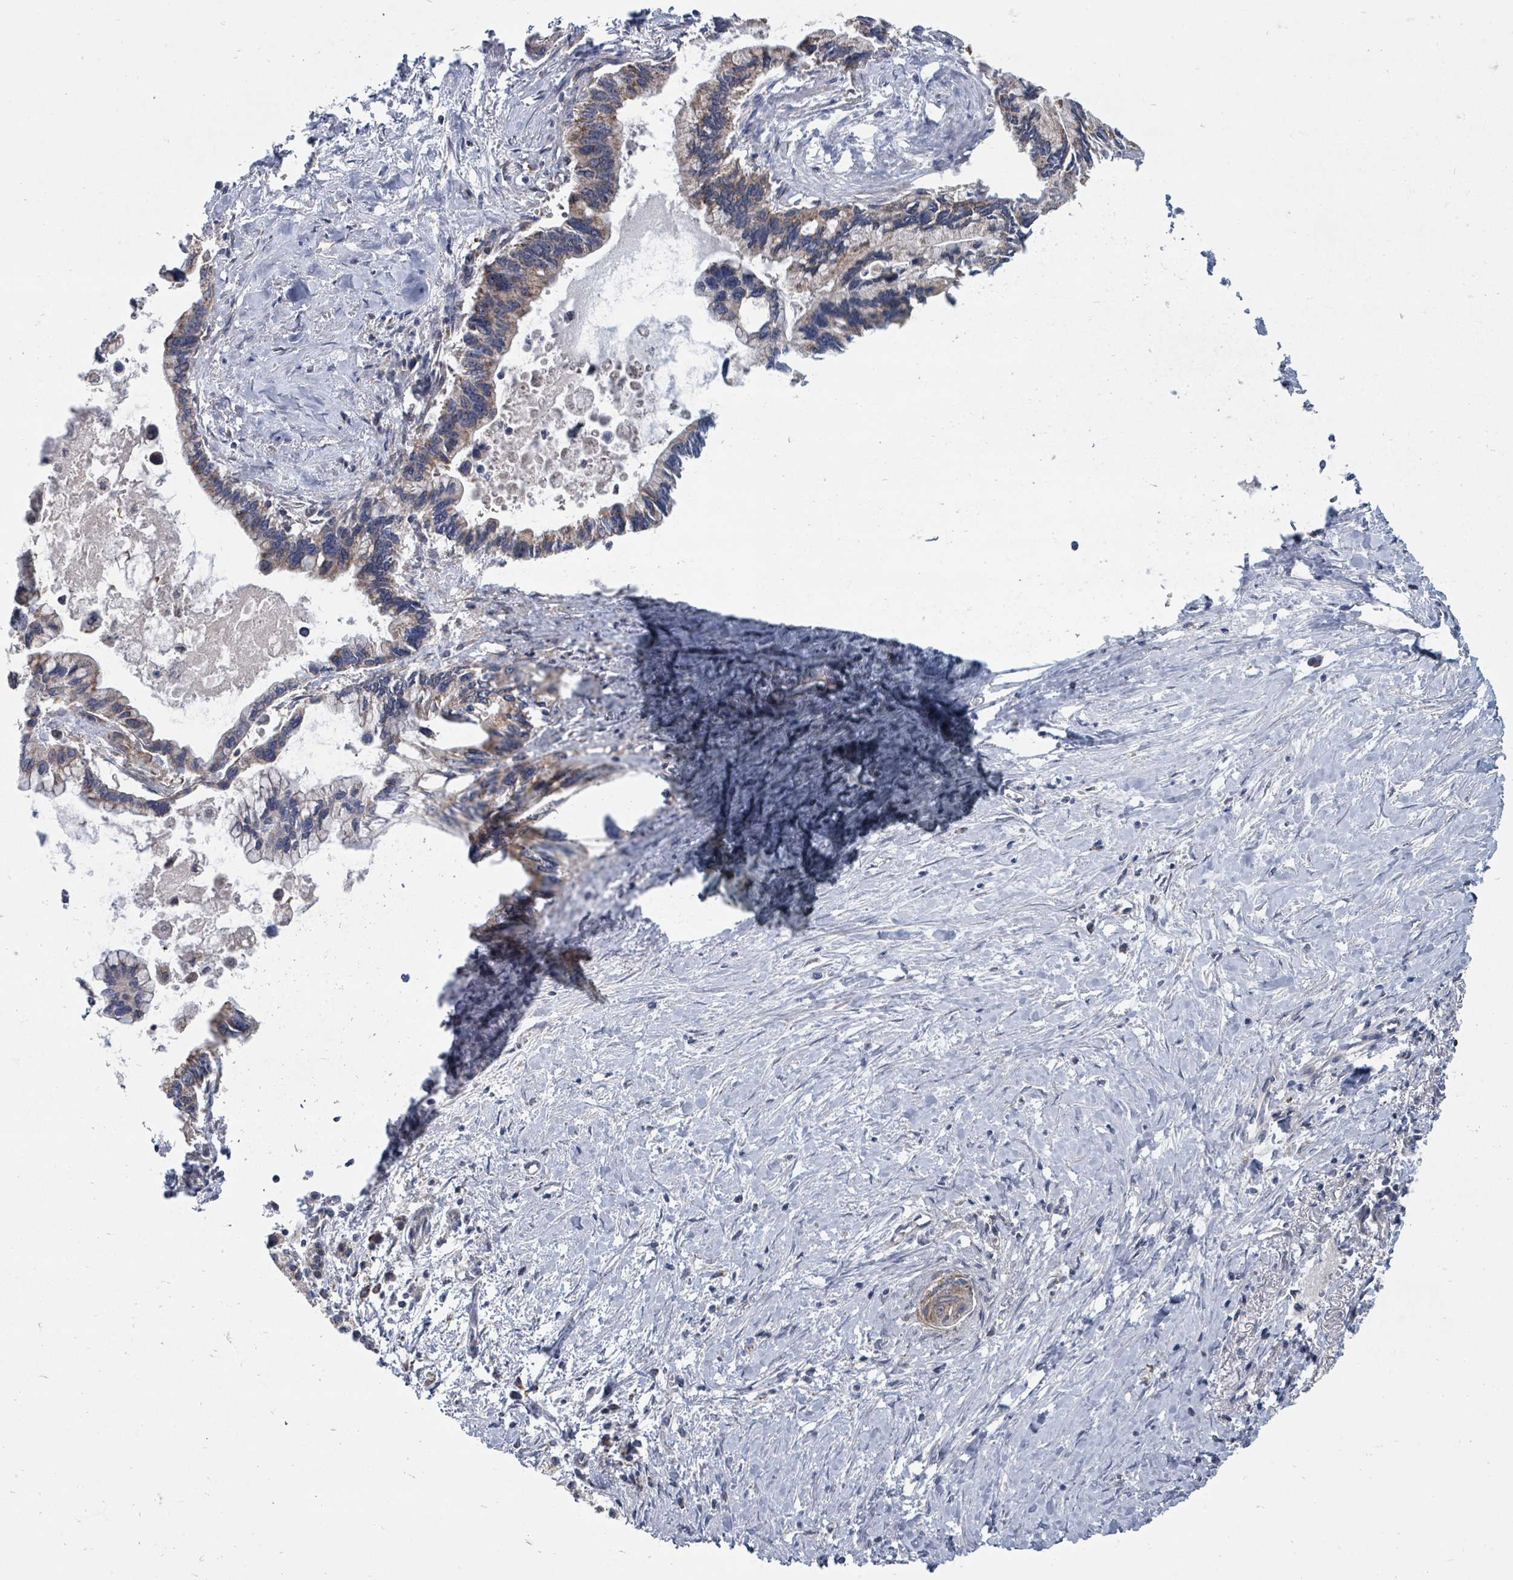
{"staining": {"intensity": "moderate", "quantity": "25%-75%", "location": "cytoplasmic/membranous"}, "tissue": "pancreatic cancer", "cell_type": "Tumor cells", "image_type": "cancer", "snomed": [{"axis": "morphology", "description": "Adenocarcinoma, NOS"}, {"axis": "topography", "description": "Pancreas"}], "caption": "Immunohistochemical staining of pancreatic adenocarcinoma displays moderate cytoplasmic/membranous protein positivity in about 25%-75% of tumor cells.", "gene": "MAGOHB", "patient": {"sex": "female", "age": 83}}